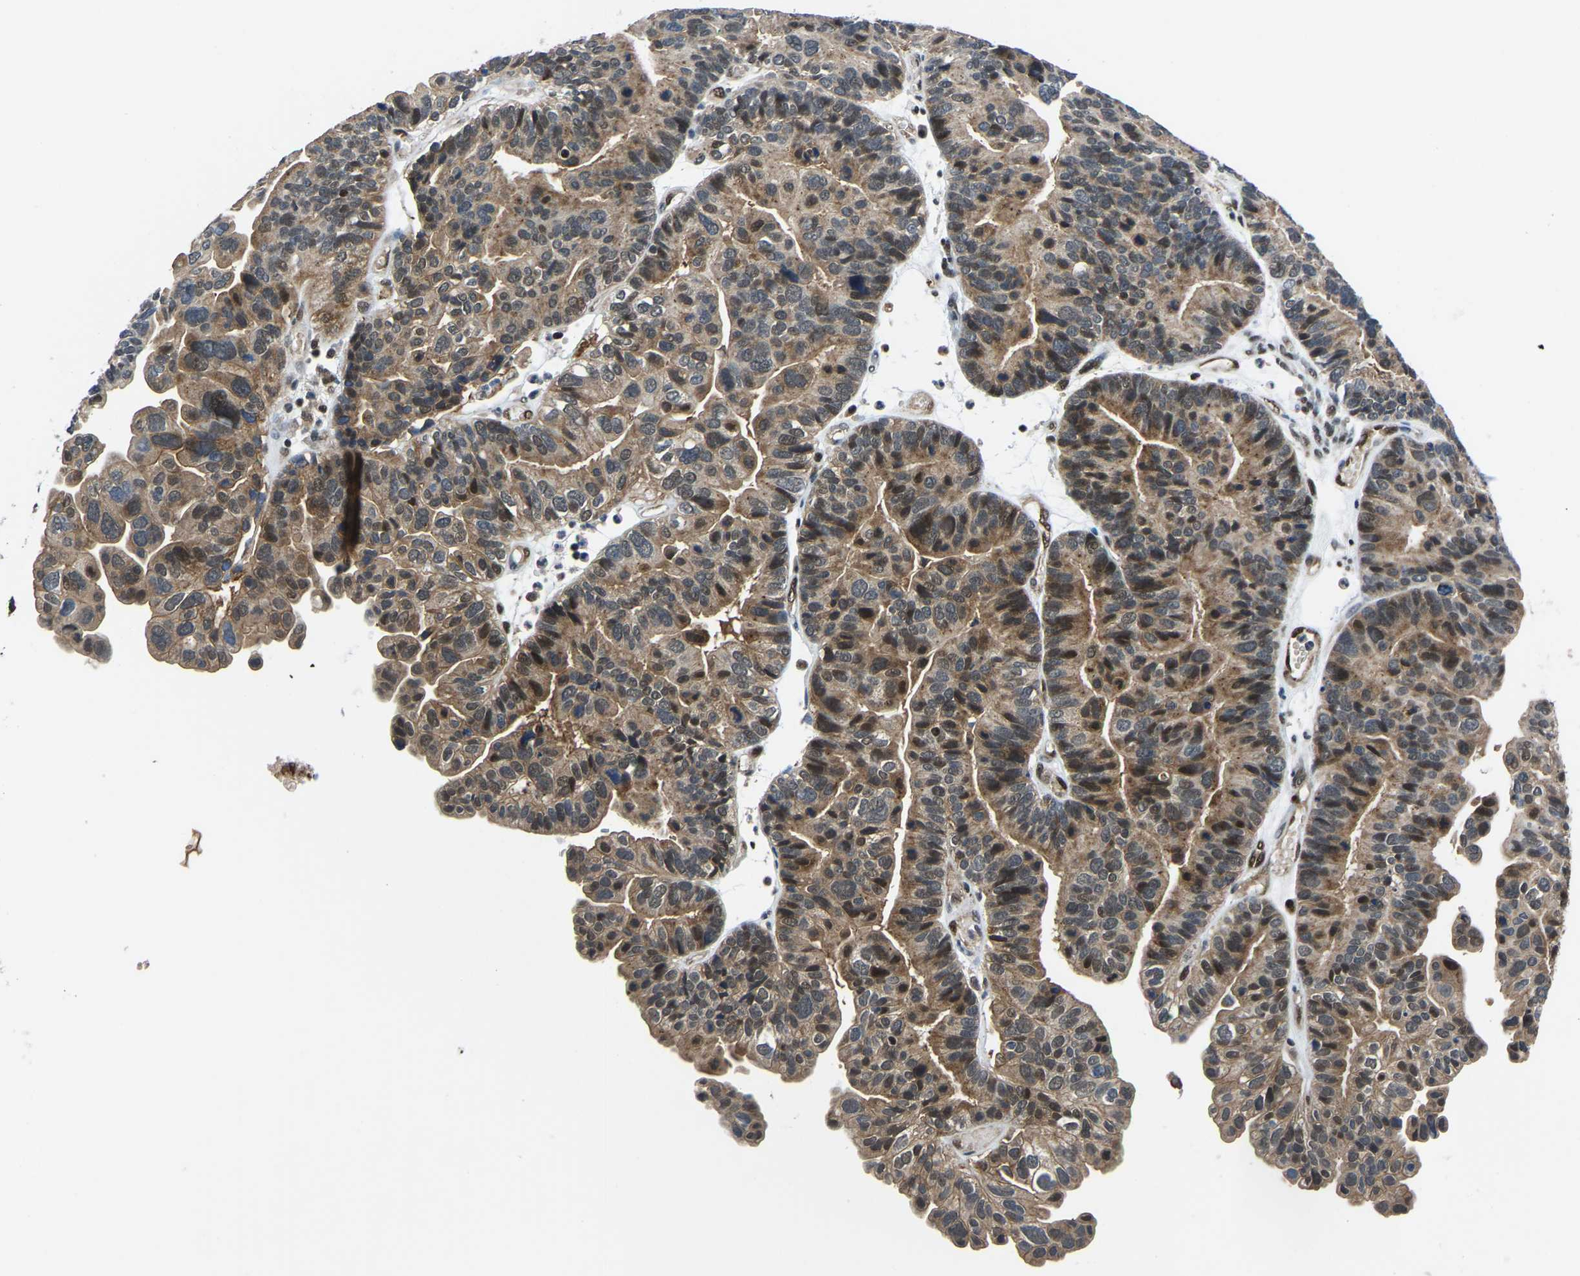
{"staining": {"intensity": "moderate", "quantity": ">75%", "location": "cytoplasmic/membranous,nuclear"}, "tissue": "ovarian cancer", "cell_type": "Tumor cells", "image_type": "cancer", "snomed": [{"axis": "morphology", "description": "Cystadenocarcinoma, serous, NOS"}, {"axis": "topography", "description": "Ovary"}], "caption": "IHC (DAB) staining of human serous cystadenocarcinoma (ovarian) displays moderate cytoplasmic/membranous and nuclear protein positivity in about >75% of tumor cells.", "gene": "DFFA", "patient": {"sex": "female", "age": 56}}